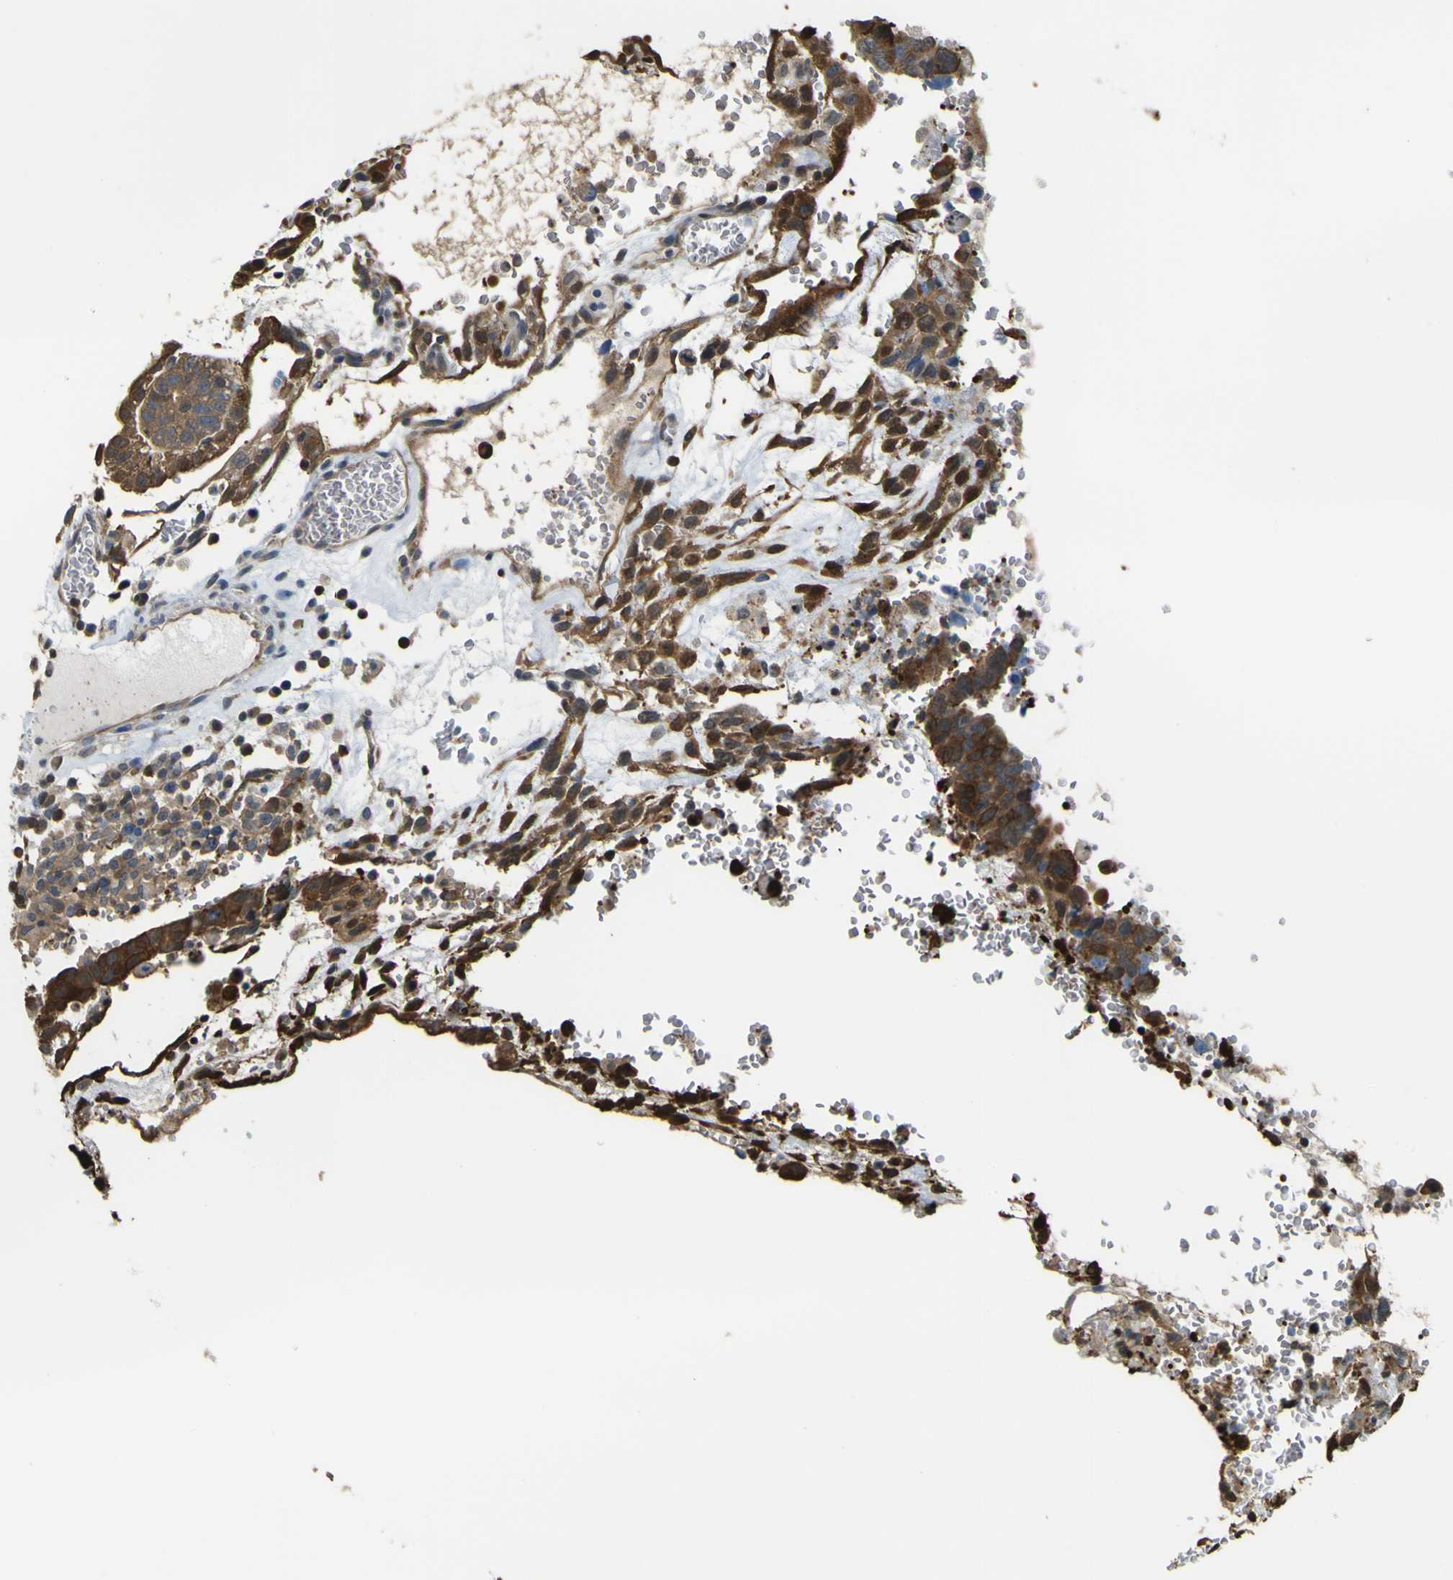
{"staining": {"intensity": "strong", "quantity": ">75%", "location": "cytoplasmic/membranous"}, "tissue": "testis cancer", "cell_type": "Tumor cells", "image_type": "cancer", "snomed": [{"axis": "morphology", "description": "Seminoma, NOS"}, {"axis": "morphology", "description": "Carcinoma, Embryonal, NOS"}, {"axis": "topography", "description": "Testis"}], "caption": "Seminoma (testis) was stained to show a protein in brown. There is high levels of strong cytoplasmic/membranous positivity in approximately >75% of tumor cells.", "gene": "ABHD3", "patient": {"sex": "male", "age": 52}}